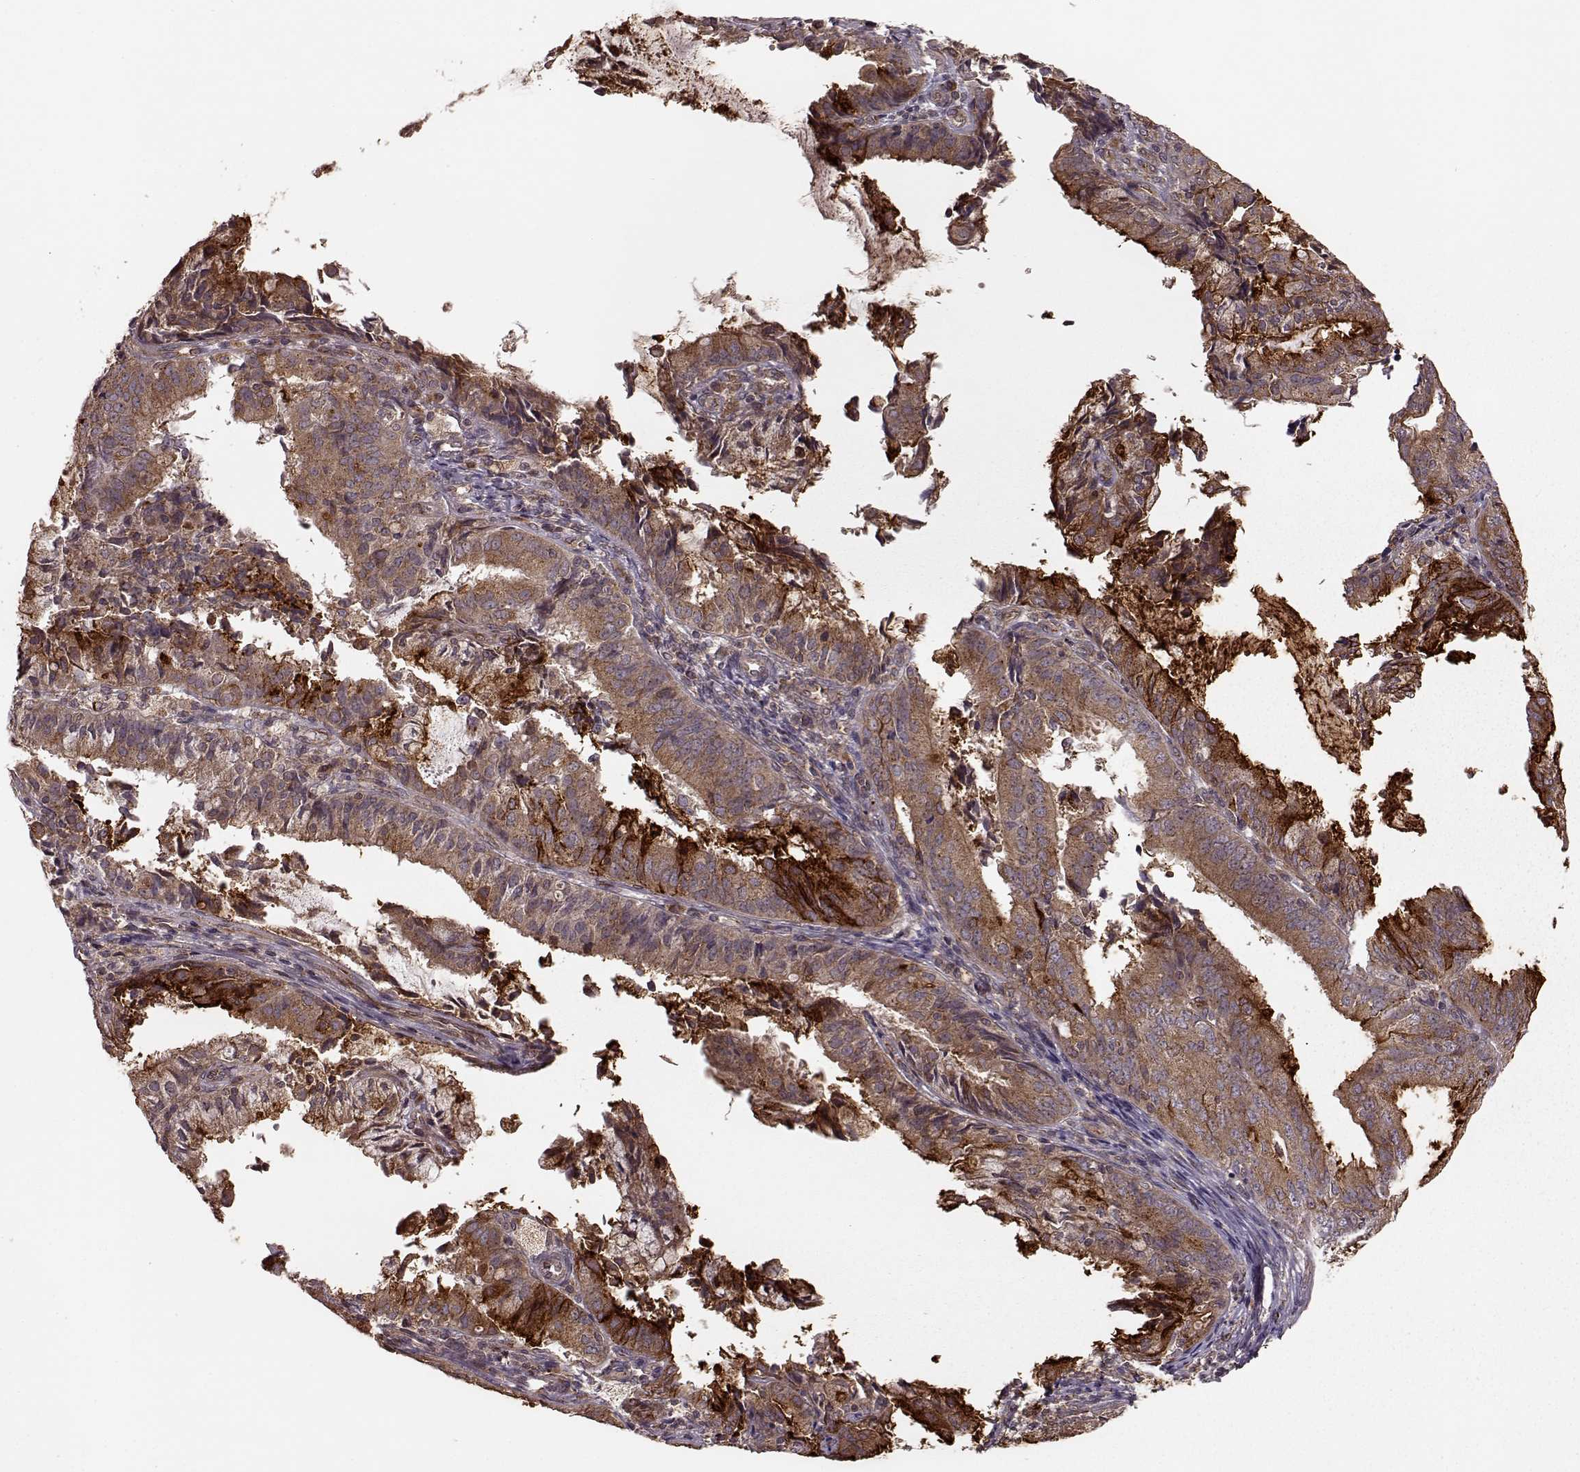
{"staining": {"intensity": "moderate", "quantity": ">75%", "location": "cytoplasmic/membranous"}, "tissue": "endometrial cancer", "cell_type": "Tumor cells", "image_type": "cancer", "snomed": [{"axis": "morphology", "description": "Adenocarcinoma, NOS"}, {"axis": "topography", "description": "Endometrium"}], "caption": "Adenocarcinoma (endometrial) stained with a protein marker reveals moderate staining in tumor cells.", "gene": "YIPF5", "patient": {"sex": "female", "age": 57}}